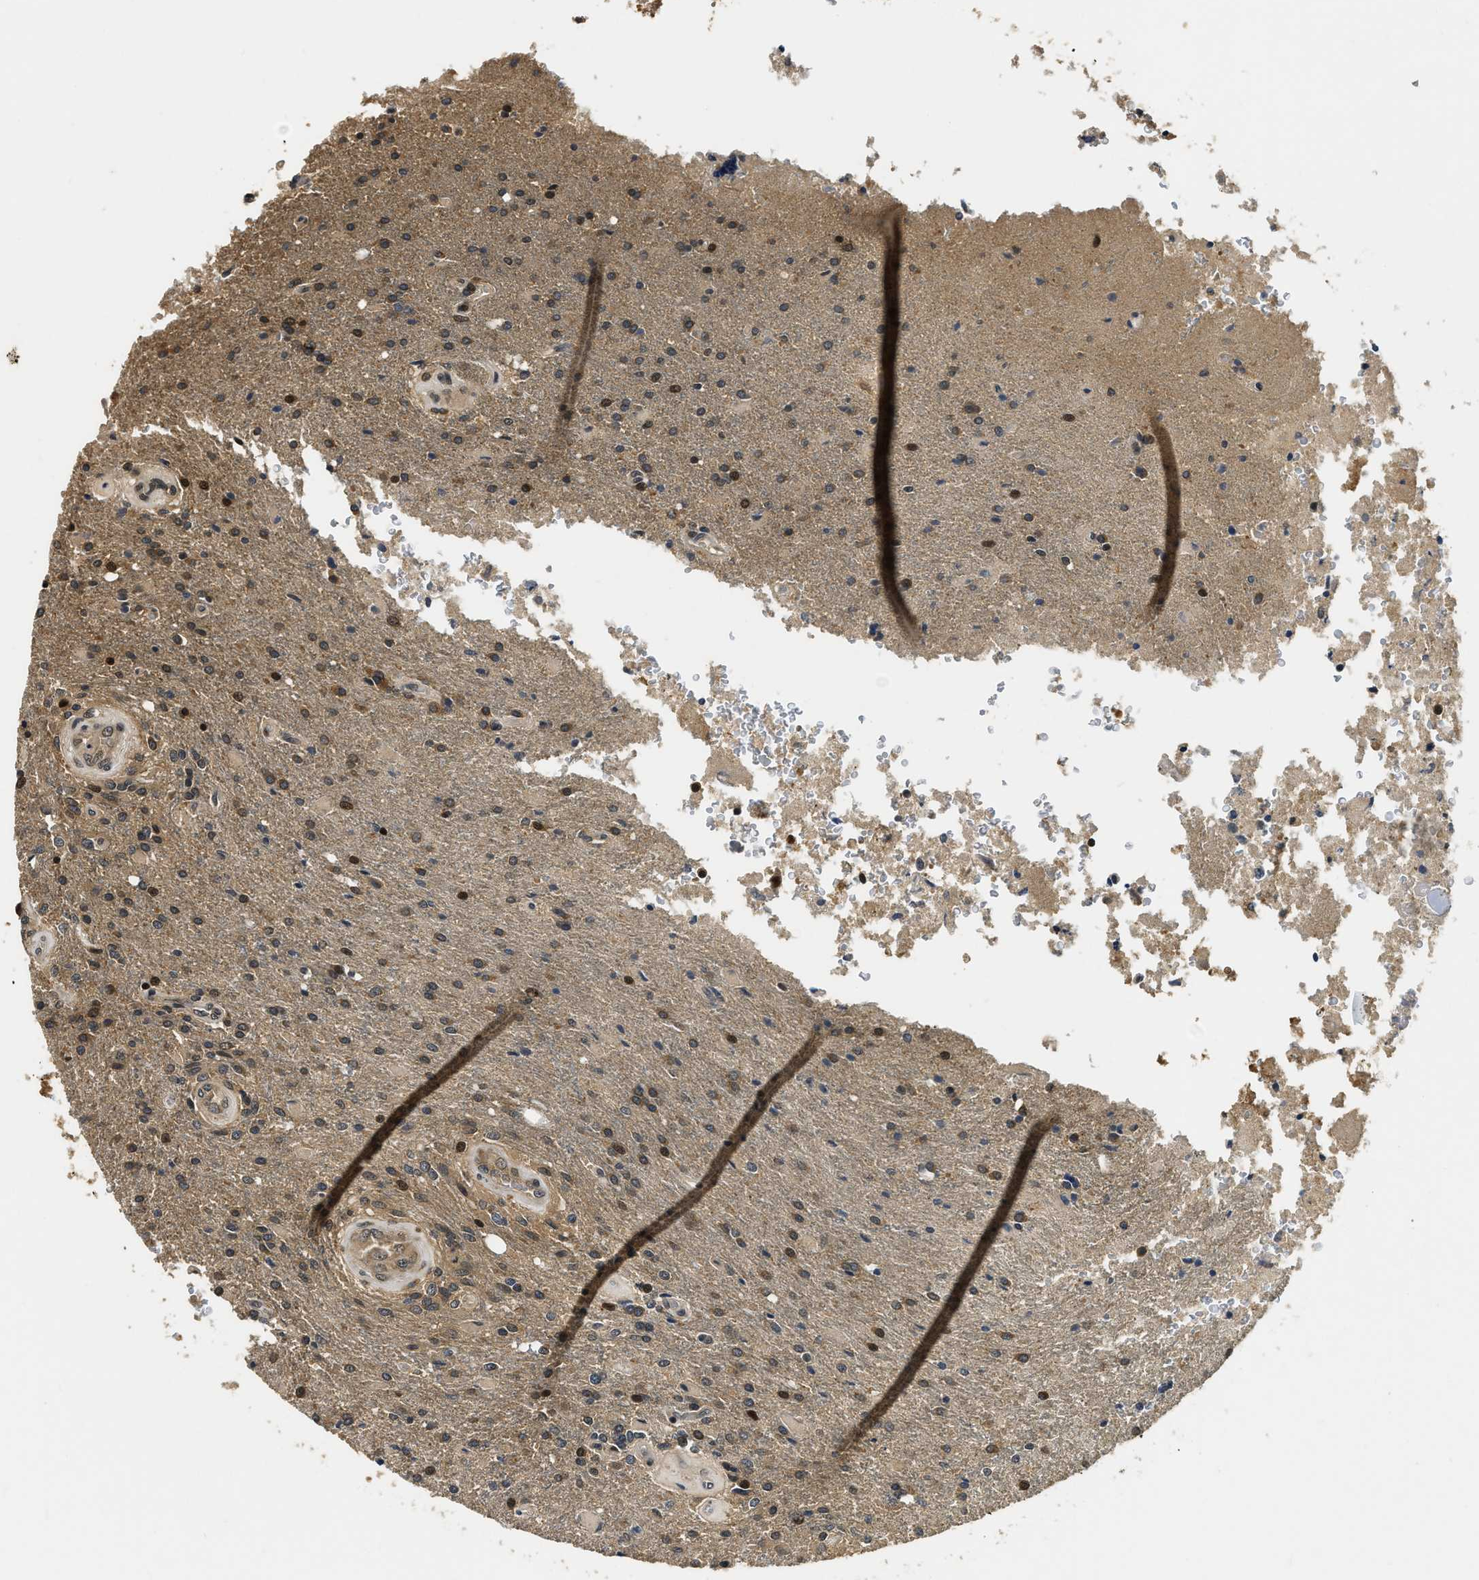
{"staining": {"intensity": "moderate", "quantity": "25%-75%", "location": "cytoplasmic/membranous,nuclear"}, "tissue": "glioma", "cell_type": "Tumor cells", "image_type": "cancer", "snomed": [{"axis": "morphology", "description": "Normal tissue, NOS"}, {"axis": "morphology", "description": "Glioma, malignant, High grade"}, {"axis": "topography", "description": "Cerebral cortex"}], "caption": "This is an image of IHC staining of glioma, which shows moderate positivity in the cytoplasmic/membranous and nuclear of tumor cells.", "gene": "ADSL", "patient": {"sex": "male", "age": 77}}